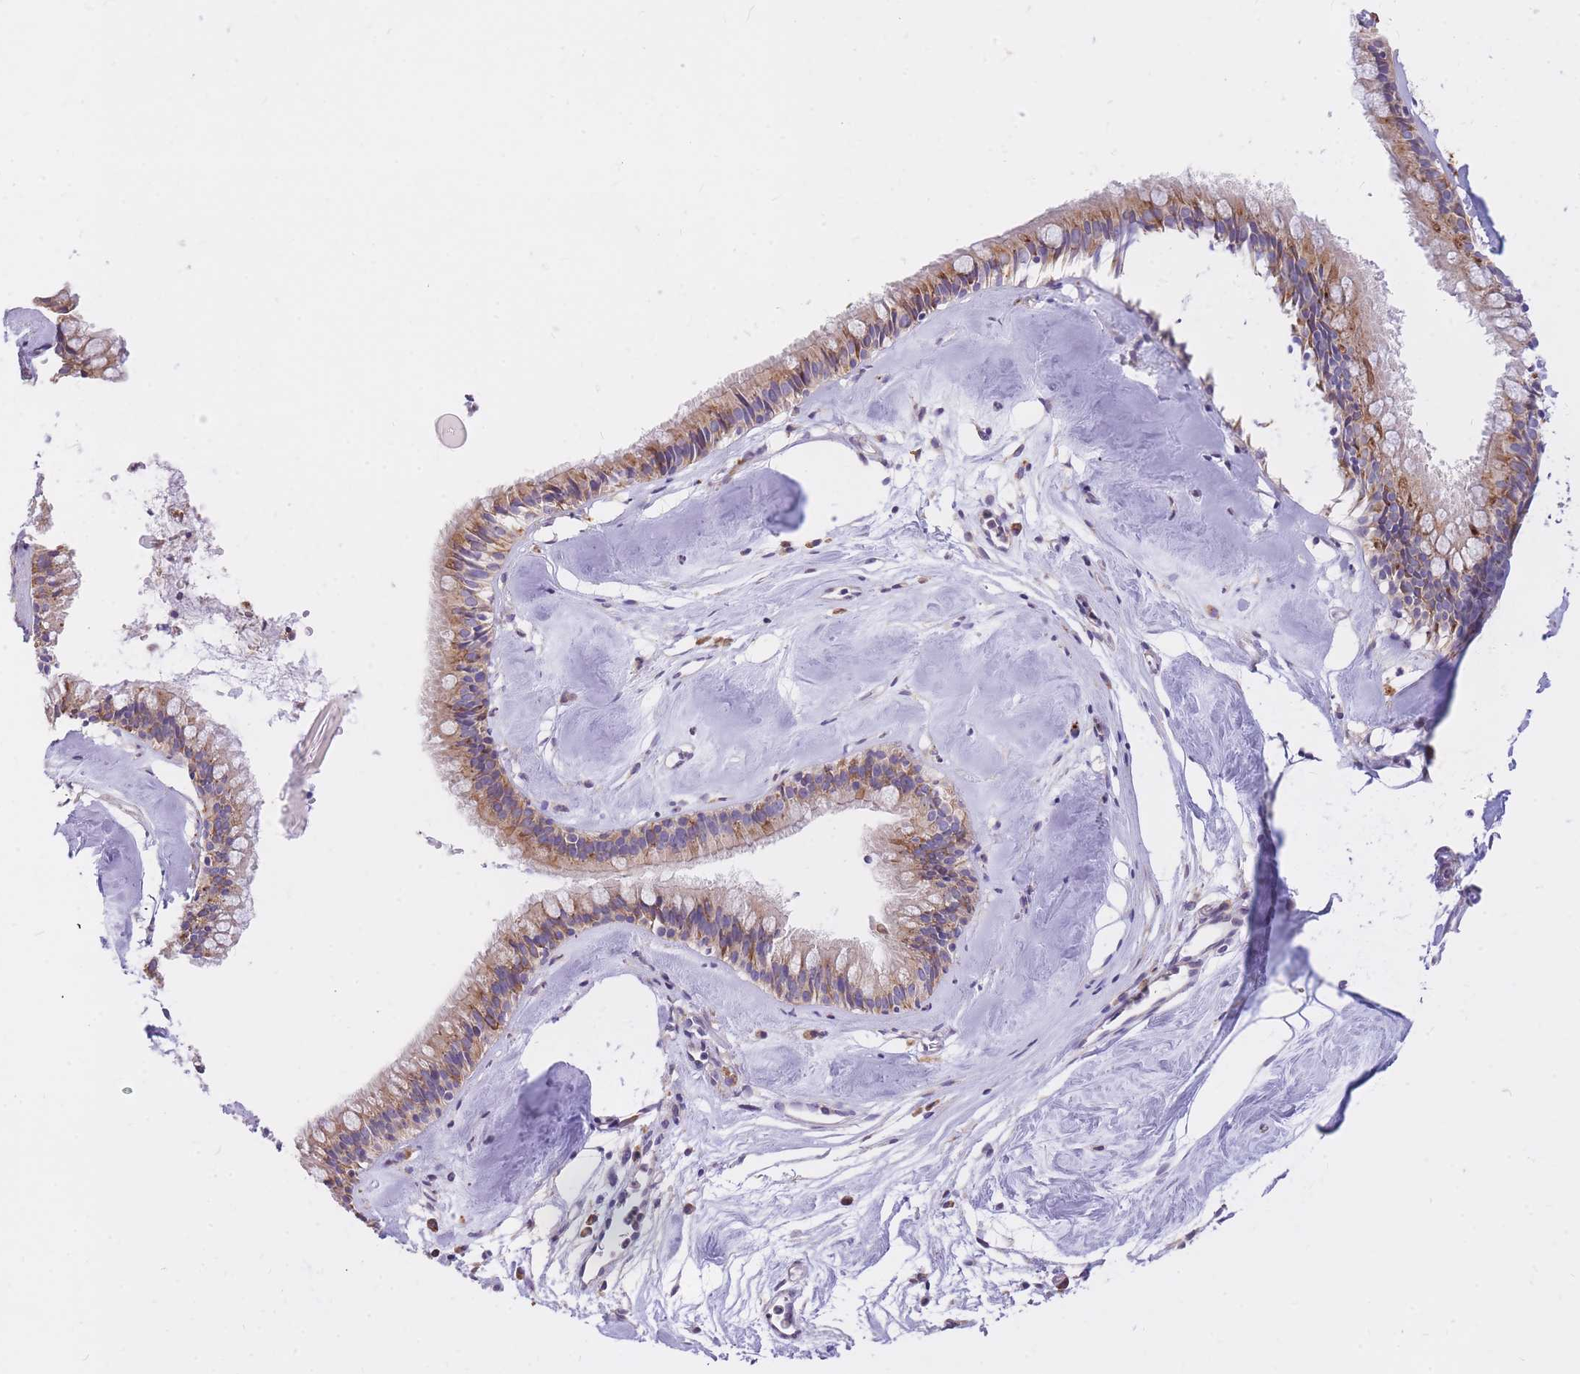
{"staining": {"intensity": "moderate", "quantity": ">75%", "location": "cytoplasmic/membranous"}, "tissue": "nasopharynx", "cell_type": "Respiratory epithelial cells", "image_type": "normal", "snomed": [{"axis": "morphology", "description": "Normal tissue, NOS"}, {"axis": "topography", "description": "Nasopharynx"}], "caption": "Immunohistochemical staining of unremarkable nasopharynx displays medium levels of moderate cytoplasmic/membranous expression in about >75% of respiratory epithelial cells.", "gene": "GBP7", "patient": {"sex": "male", "age": 65}}